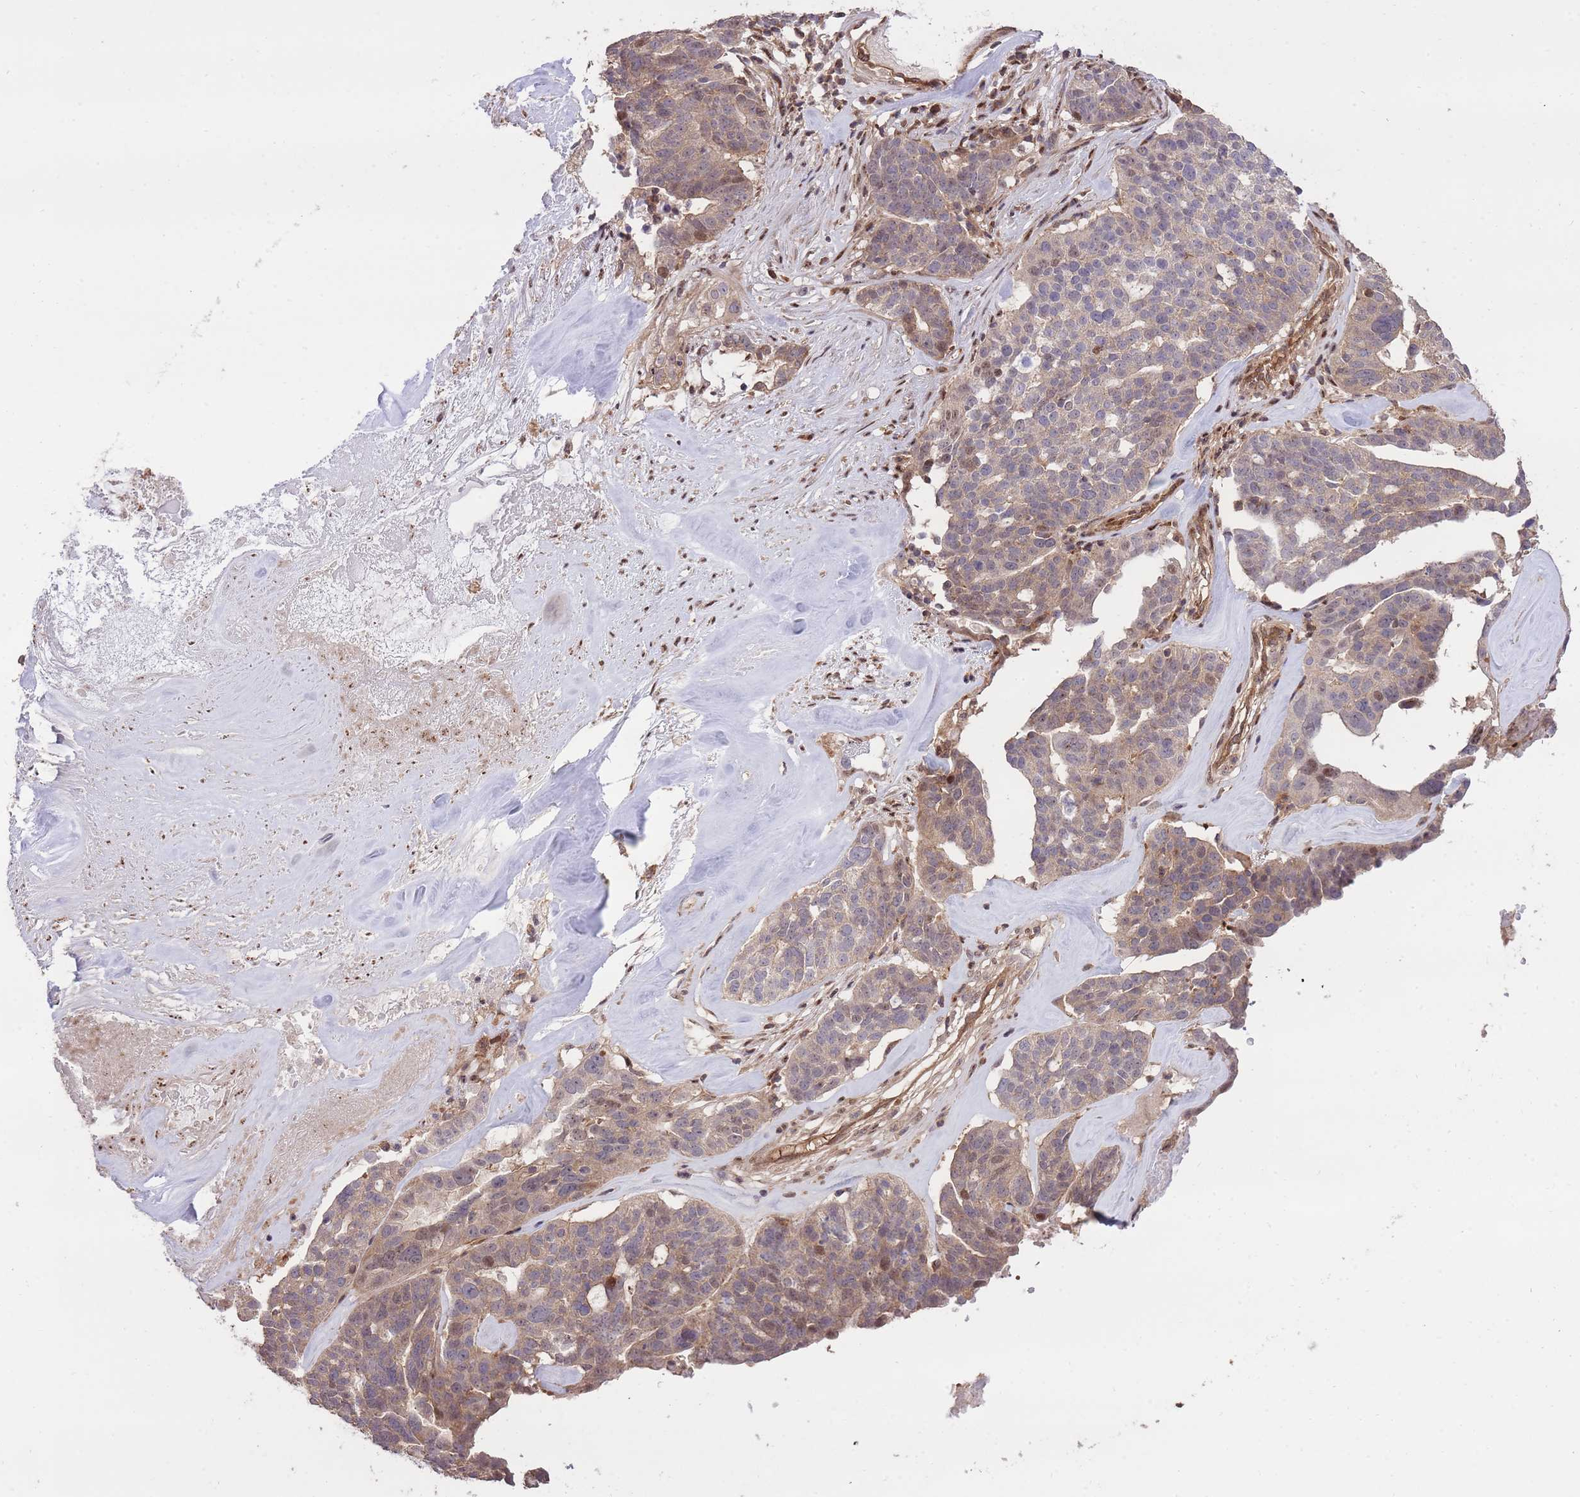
{"staining": {"intensity": "weak", "quantity": "25%-75%", "location": "cytoplasmic/membranous,nuclear"}, "tissue": "ovarian cancer", "cell_type": "Tumor cells", "image_type": "cancer", "snomed": [{"axis": "morphology", "description": "Cystadenocarcinoma, serous, NOS"}, {"axis": "topography", "description": "Ovary"}], "caption": "Immunohistochemical staining of human ovarian serous cystadenocarcinoma shows low levels of weak cytoplasmic/membranous and nuclear protein positivity in about 25%-75% of tumor cells.", "gene": "PLD1", "patient": {"sex": "female", "age": 59}}